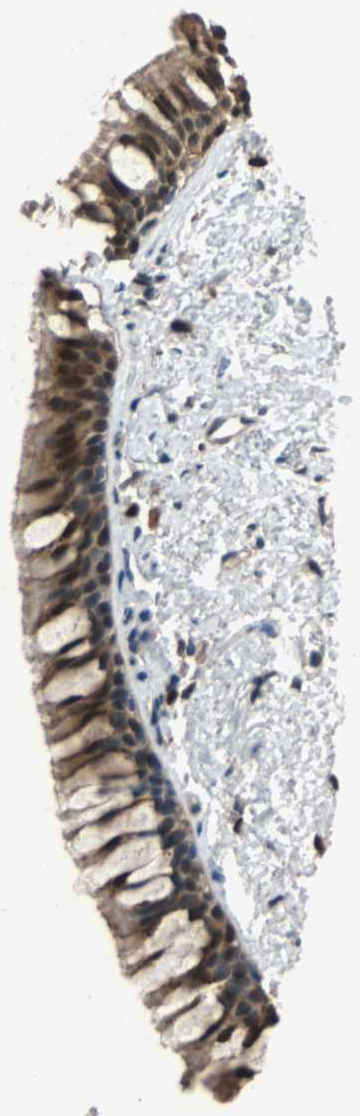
{"staining": {"intensity": "strong", "quantity": ">75%", "location": "nuclear"}, "tissue": "bronchus", "cell_type": "Respiratory epithelial cells", "image_type": "normal", "snomed": [{"axis": "morphology", "description": "Normal tissue, NOS"}, {"axis": "topography", "description": "Bronchus"}], "caption": "Protein staining of normal bronchus reveals strong nuclear positivity in about >75% of respiratory epithelial cells. (Brightfield microscopy of DAB IHC at high magnification).", "gene": "PRDX6", "patient": {"sex": "female", "age": 73}}